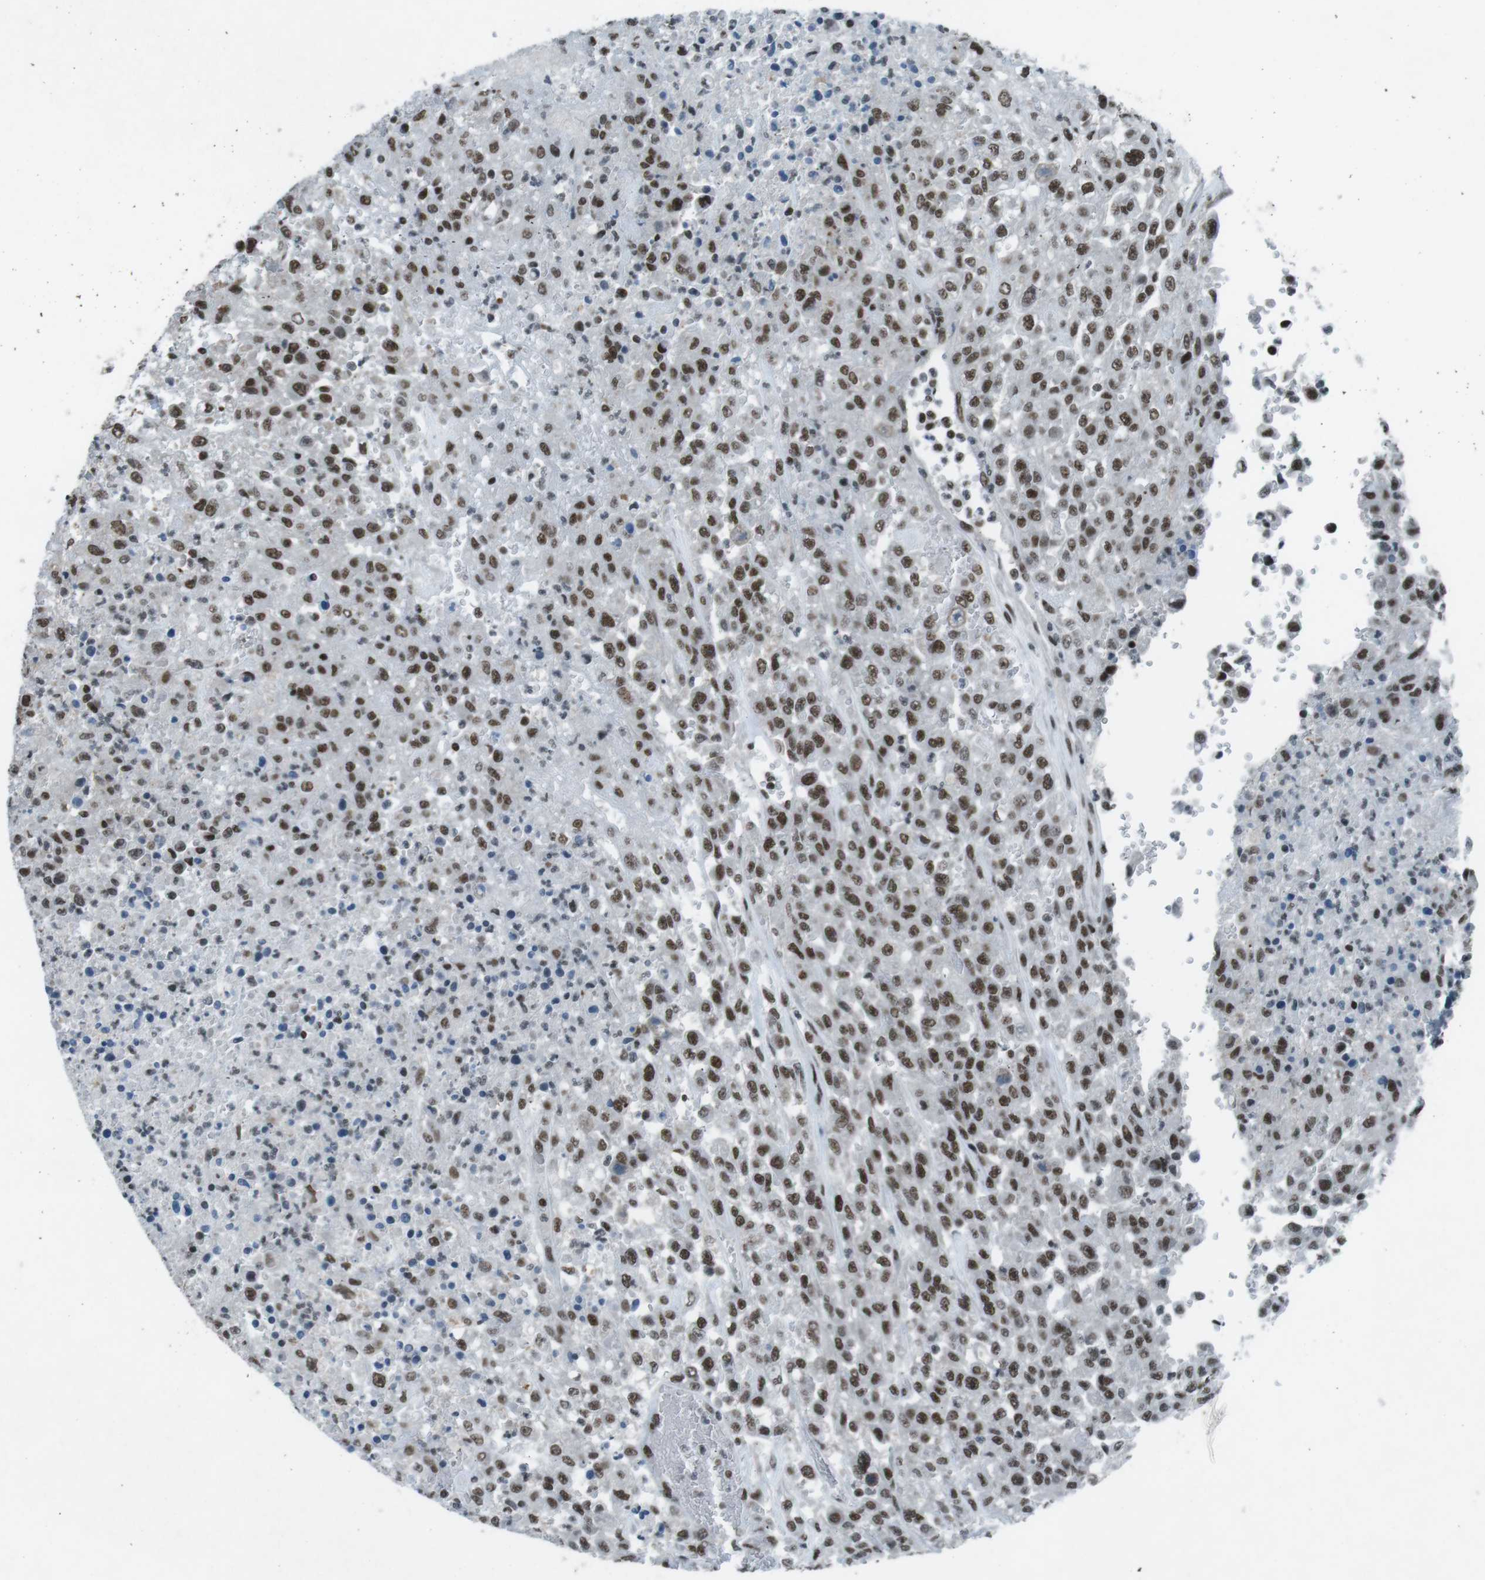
{"staining": {"intensity": "strong", "quantity": ">75%", "location": "nuclear"}, "tissue": "urothelial cancer", "cell_type": "Tumor cells", "image_type": "cancer", "snomed": [{"axis": "morphology", "description": "Urothelial carcinoma, High grade"}, {"axis": "topography", "description": "Urinary bladder"}], "caption": "IHC staining of urothelial carcinoma (high-grade), which demonstrates high levels of strong nuclear positivity in about >75% of tumor cells indicating strong nuclear protein positivity. The staining was performed using DAB (3,3'-diaminobenzidine) (brown) for protein detection and nuclei were counterstained in hematoxylin (blue).", "gene": "TAF1", "patient": {"sex": "male", "age": 46}}